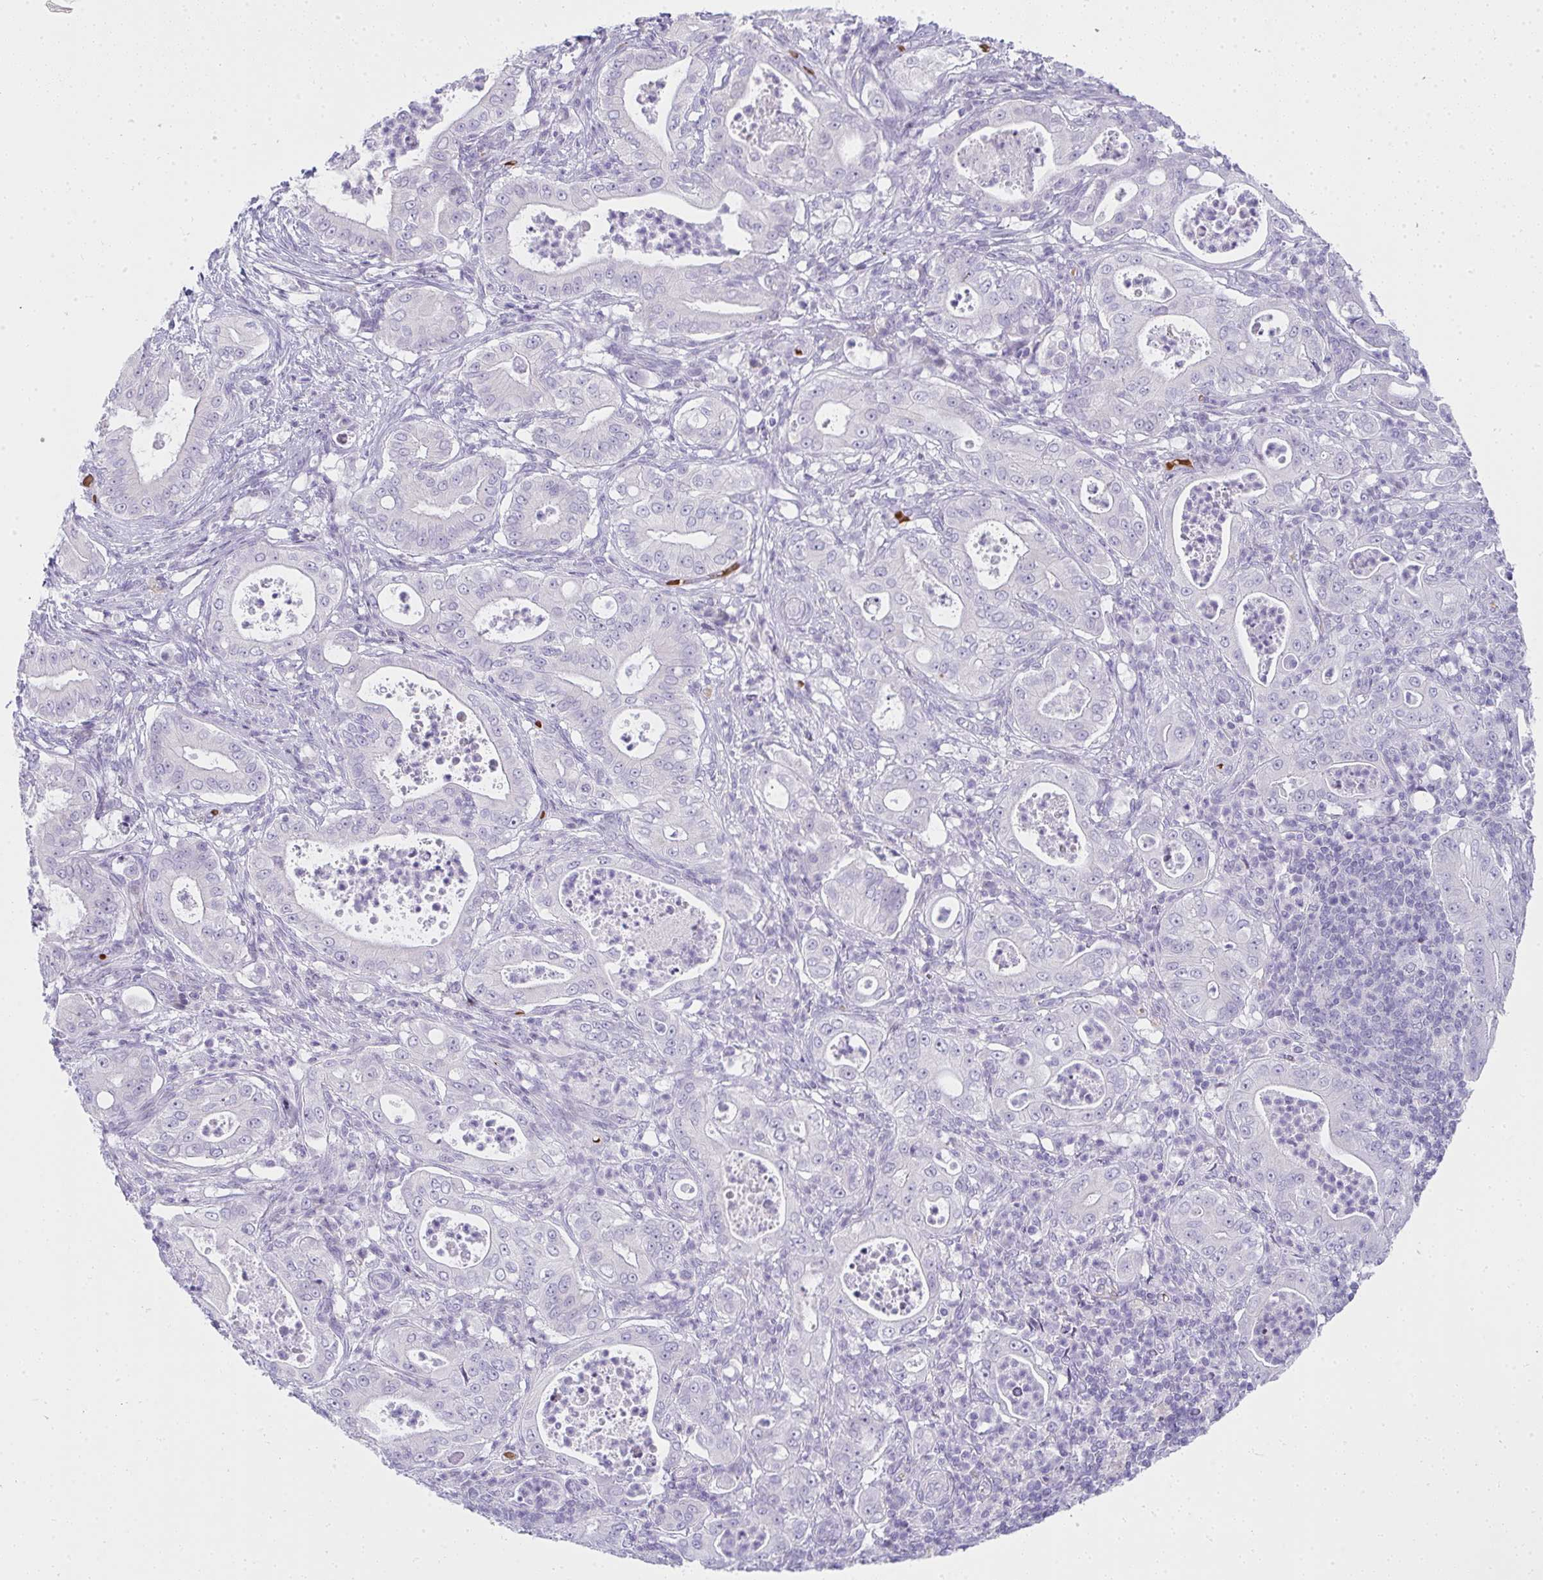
{"staining": {"intensity": "negative", "quantity": "none", "location": "none"}, "tissue": "pancreatic cancer", "cell_type": "Tumor cells", "image_type": "cancer", "snomed": [{"axis": "morphology", "description": "Adenocarcinoma, NOS"}, {"axis": "topography", "description": "Pancreas"}], "caption": "Immunohistochemical staining of human pancreatic cancer (adenocarcinoma) demonstrates no significant positivity in tumor cells.", "gene": "ZNF182", "patient": {"sex": "male", "age": 71}}